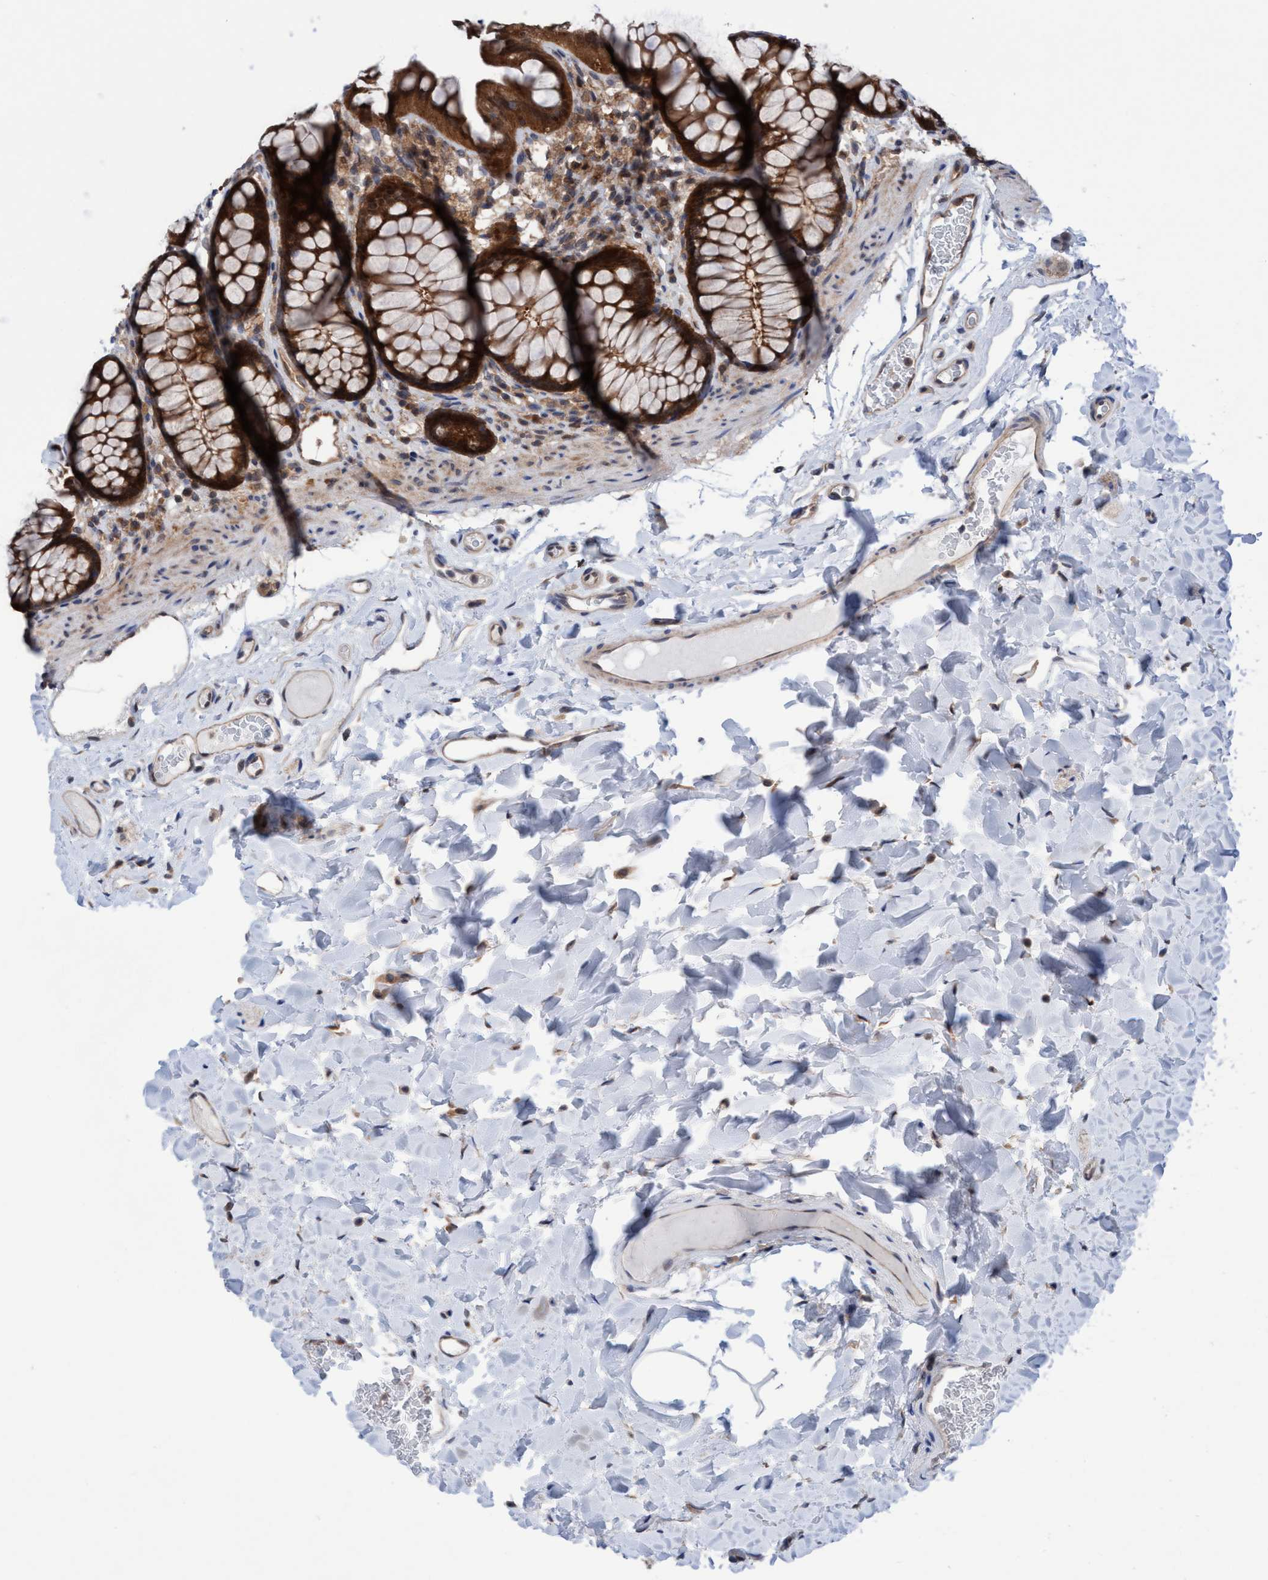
{"staining": {"intensity": "moderate", "quantity": ">75%", "location": "cytoplasmic/membranous"}, "tissue": "colon", "cell_type": "Endothelial cells", "image_type": "normal", "snomed": [{"axis": "morphology", "description": "Normal tissue, NOS"}, {"axis": "topography", "description": "Colon"}], "caption": "Protein staining displays moderate cytoplasmic/membranous expression in about >75% of endothelial cells in benign colon. (DAB (3,3'-diaminobenzidine) IHC, brown staining for protein, blue staining for nuclei).", "gene": "GLOD4", "patient": {"sex": "female", "age": 55}}